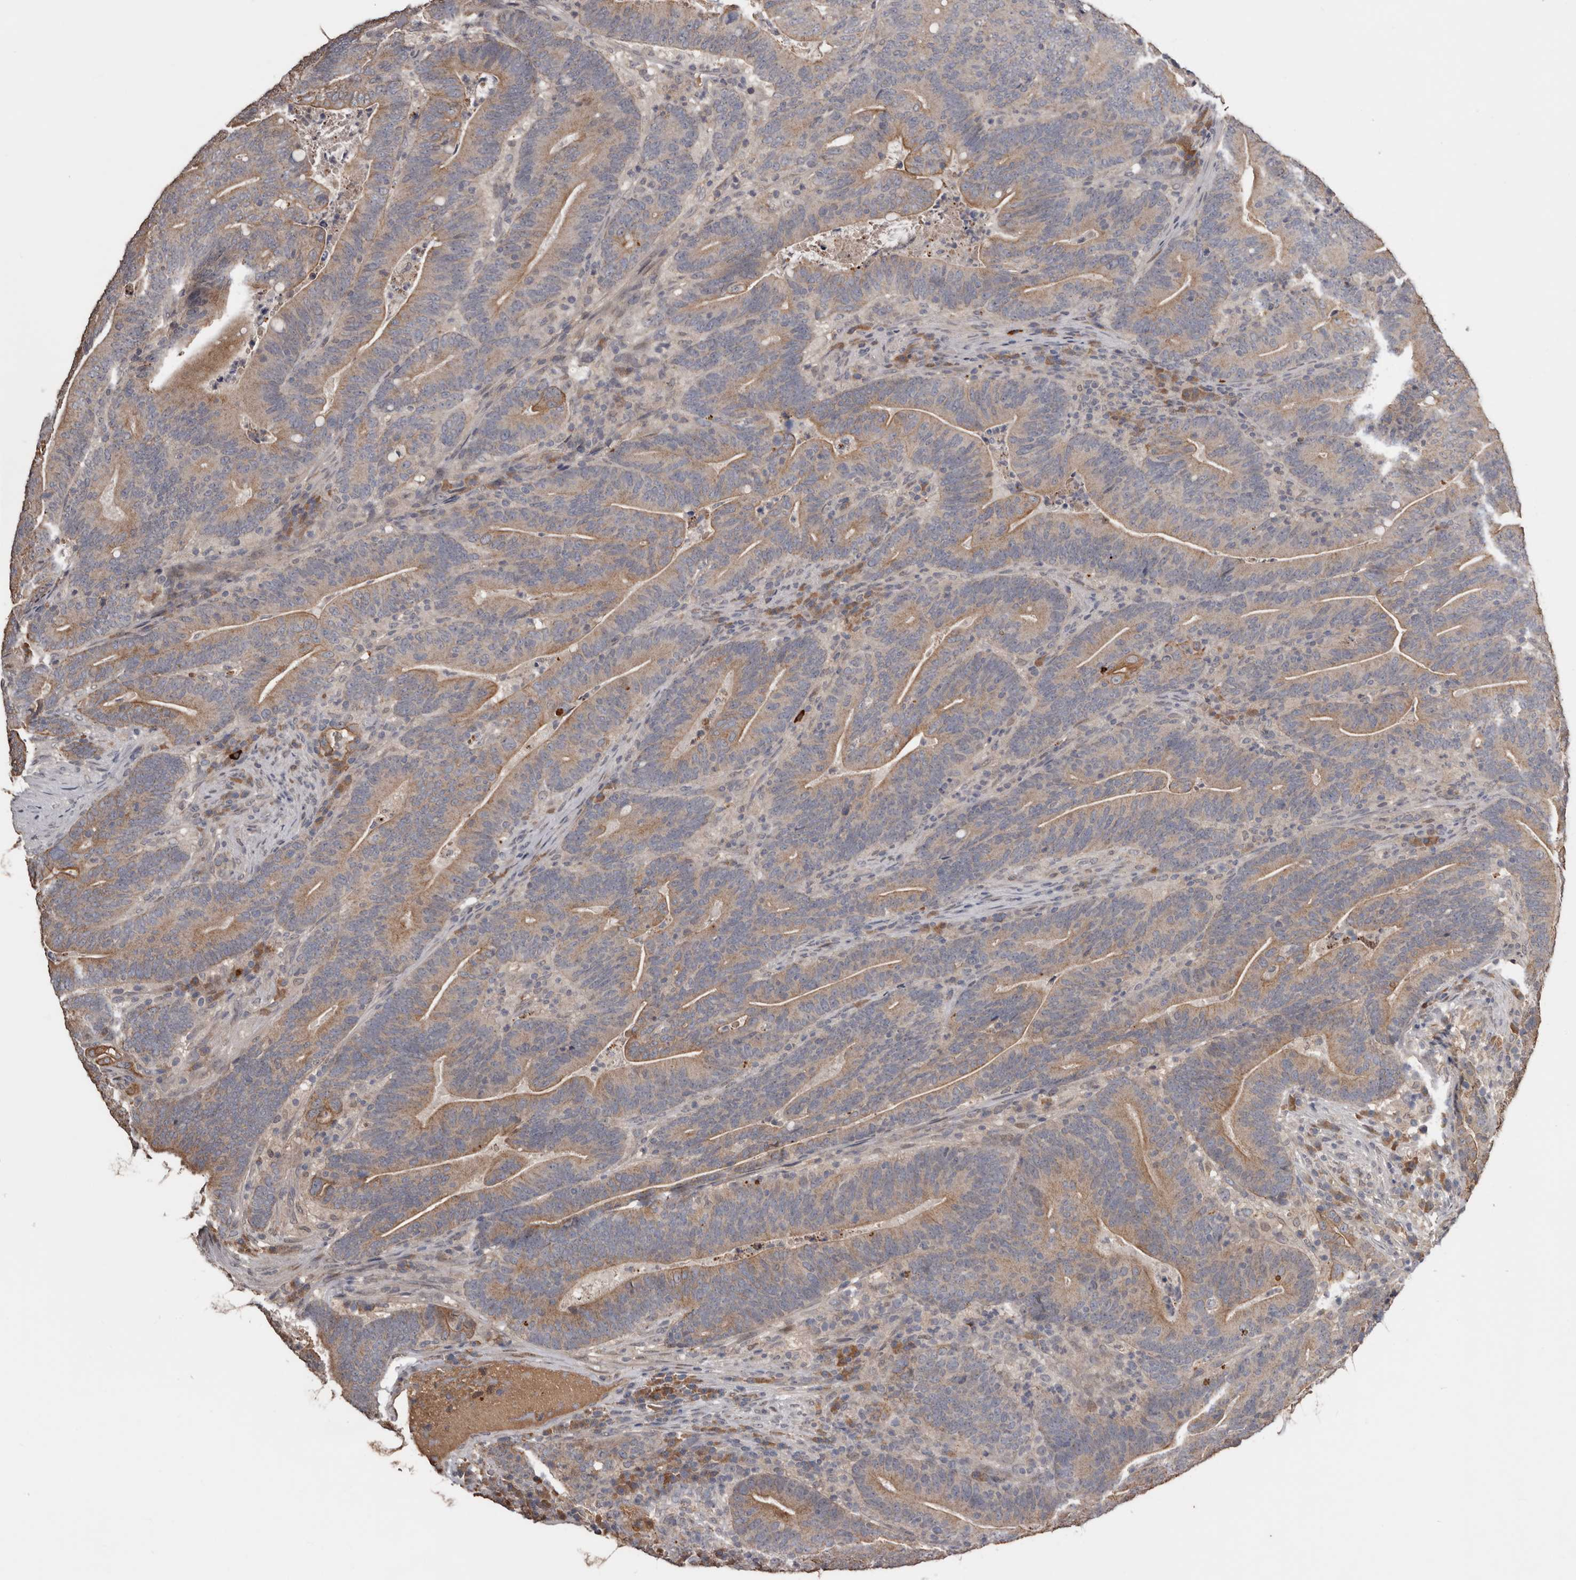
{"staining": {"intensity": "moderate", "quantity": "25%-75%", "location": "cytoplasmic/membranous"}, "tissue": "colorectal cancer", "cell_type": "Tumor cells", "image_type": "cancer", "snomed": [{"axis": "morphology", "description": "Adenocarcinoma, NOS"}, {"axis": "topography", "description": "Colon"}], "caption": "Immunohistochemical staining of human colorectal cancer displays moderate cytoplasmic/membranous protein staining in approximately 25%-75% of tumor cells. (DAB (3,3'-diaminobenzidine) IHC with brightfield microscopy, high magnification).", "gene": "NMUR1", "patient": {"sex": "female", "age": 66}}